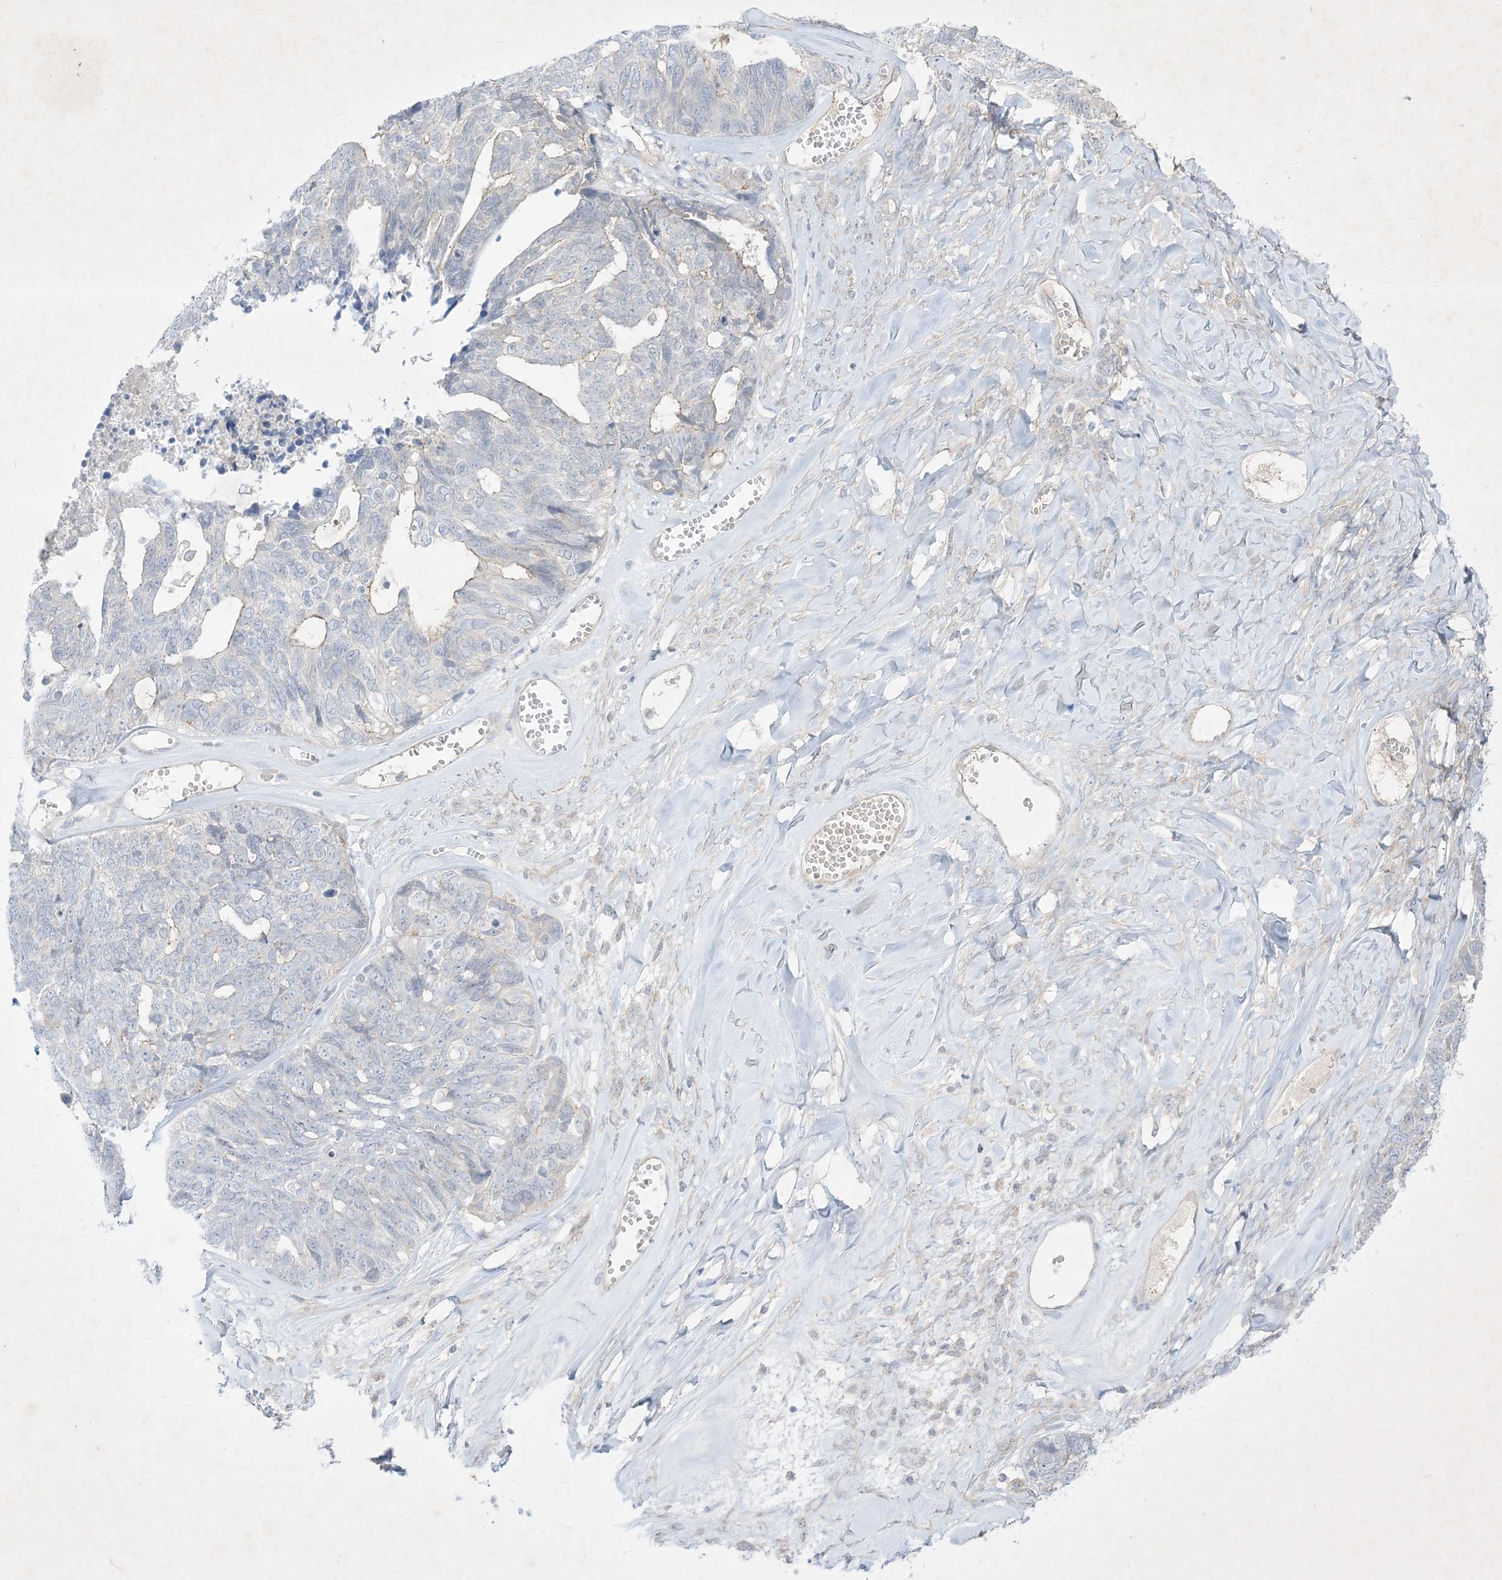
{"staining": {"intensity": "negative", "quantity": "none", "location": "none"}, "tissue": "ovarian cancer", "cell_type": "Tumor cells", "image_type": "cancer", "snomed": [{"axis": "morphology", "description": "Cystadenocarcinoma, serous, NOS"}, {"axis": "topography", "description": "Ovary"}], "caption": "Immunohistochemistry (IHC) histopathology image of neoplastic tissue: human ovarian cancer (serous cystadenocarcinoma) stained with DAB demonstrates no significant protein positivity in tumor cells.", "gene": "PLEKHA3", "patient": {"sex": "female", "age": 79}}